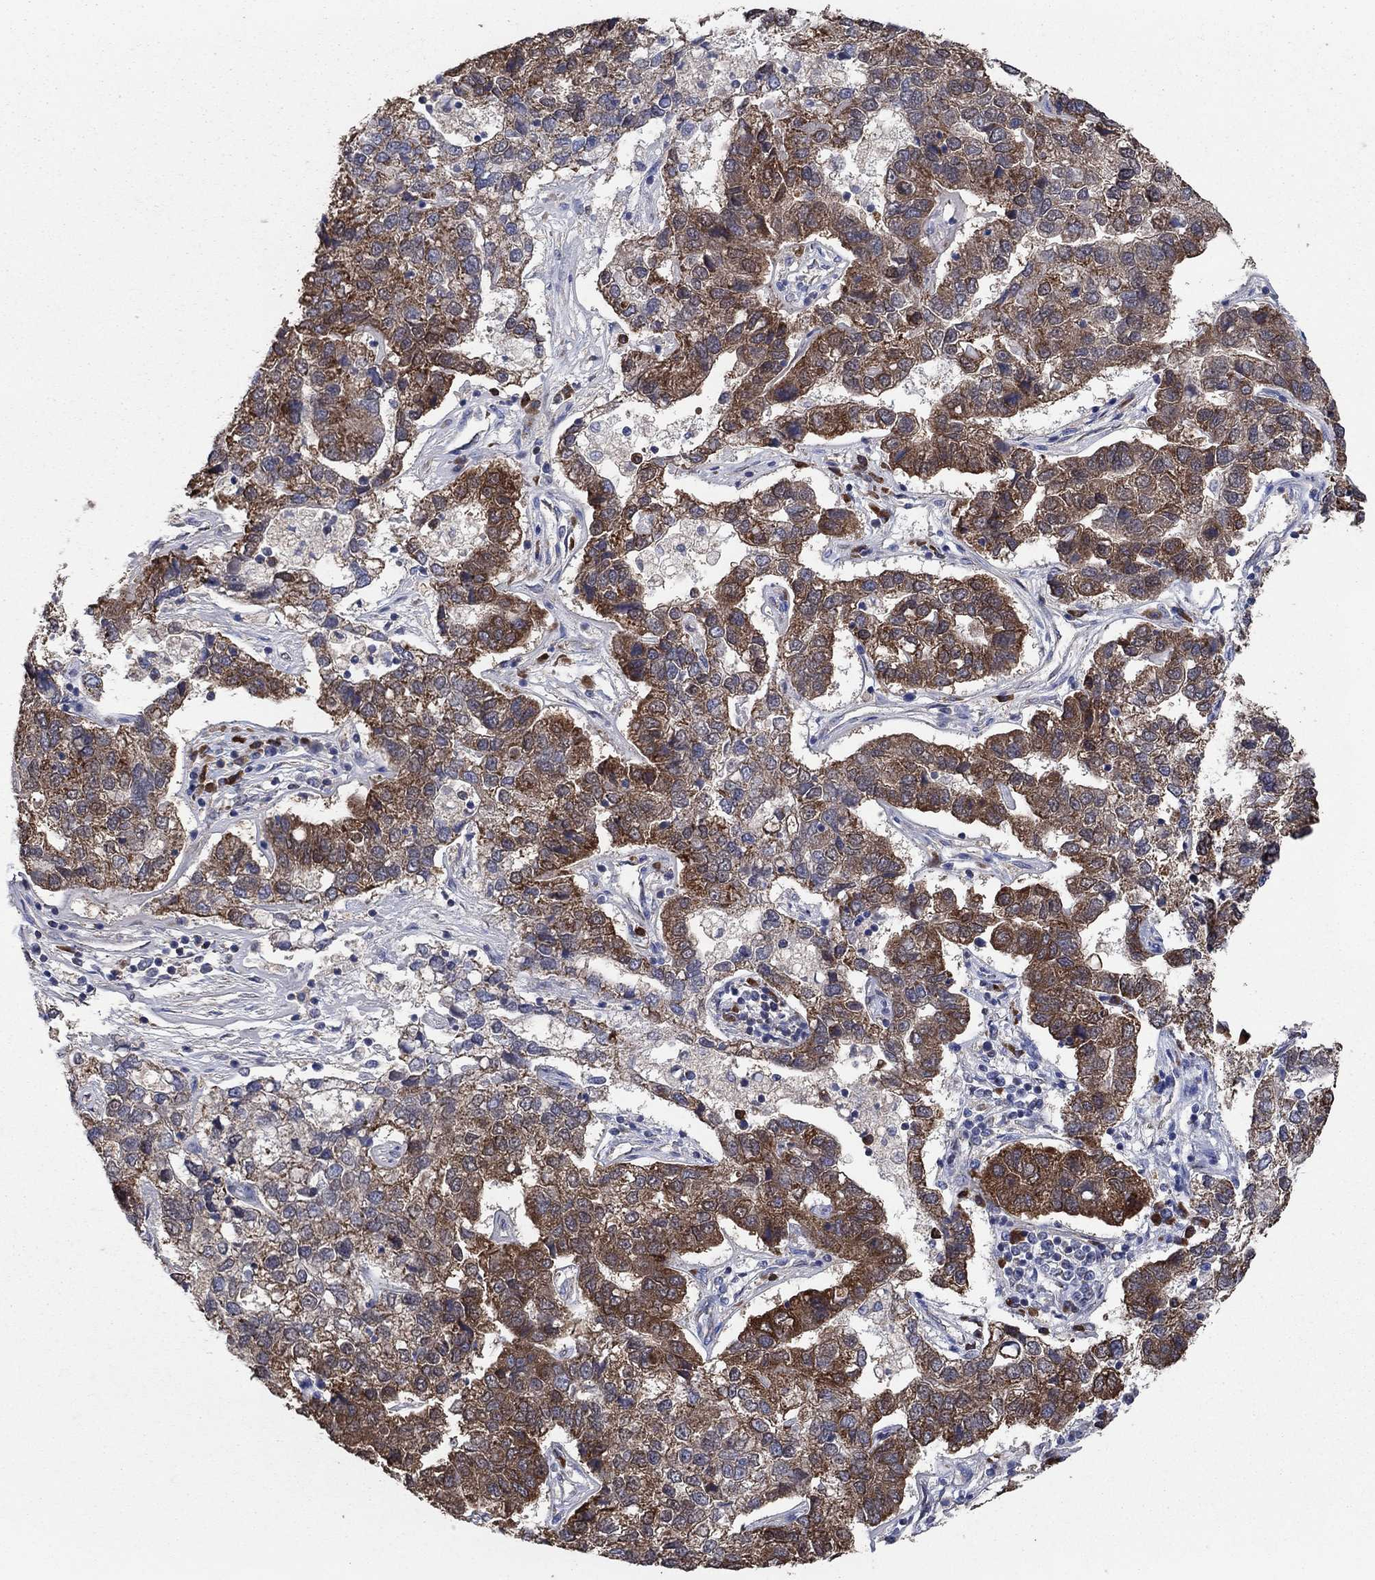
{"staining": {"intensity": "strong", "quantity": ">75%", "location": "cytoplasmic/membranous"}, "tissue": "pancreatic cancer", "cell_type": "Tumor cells", "image_type": "cancer", "snomed": [{"axis": "morphology", "description": "Adenocarcinoma, NOS"}, {"axis": "topography", "description": "Pancreas"}], "caption": "Brown immunohistochemical staining in pancreatic cancer (adenocarcinoma) displays strong cytoplasmic/membranous positivity in approximately >75% of tumor cells.", "gene": "HID1", "patient": {"sex": "female", "age": 61}}